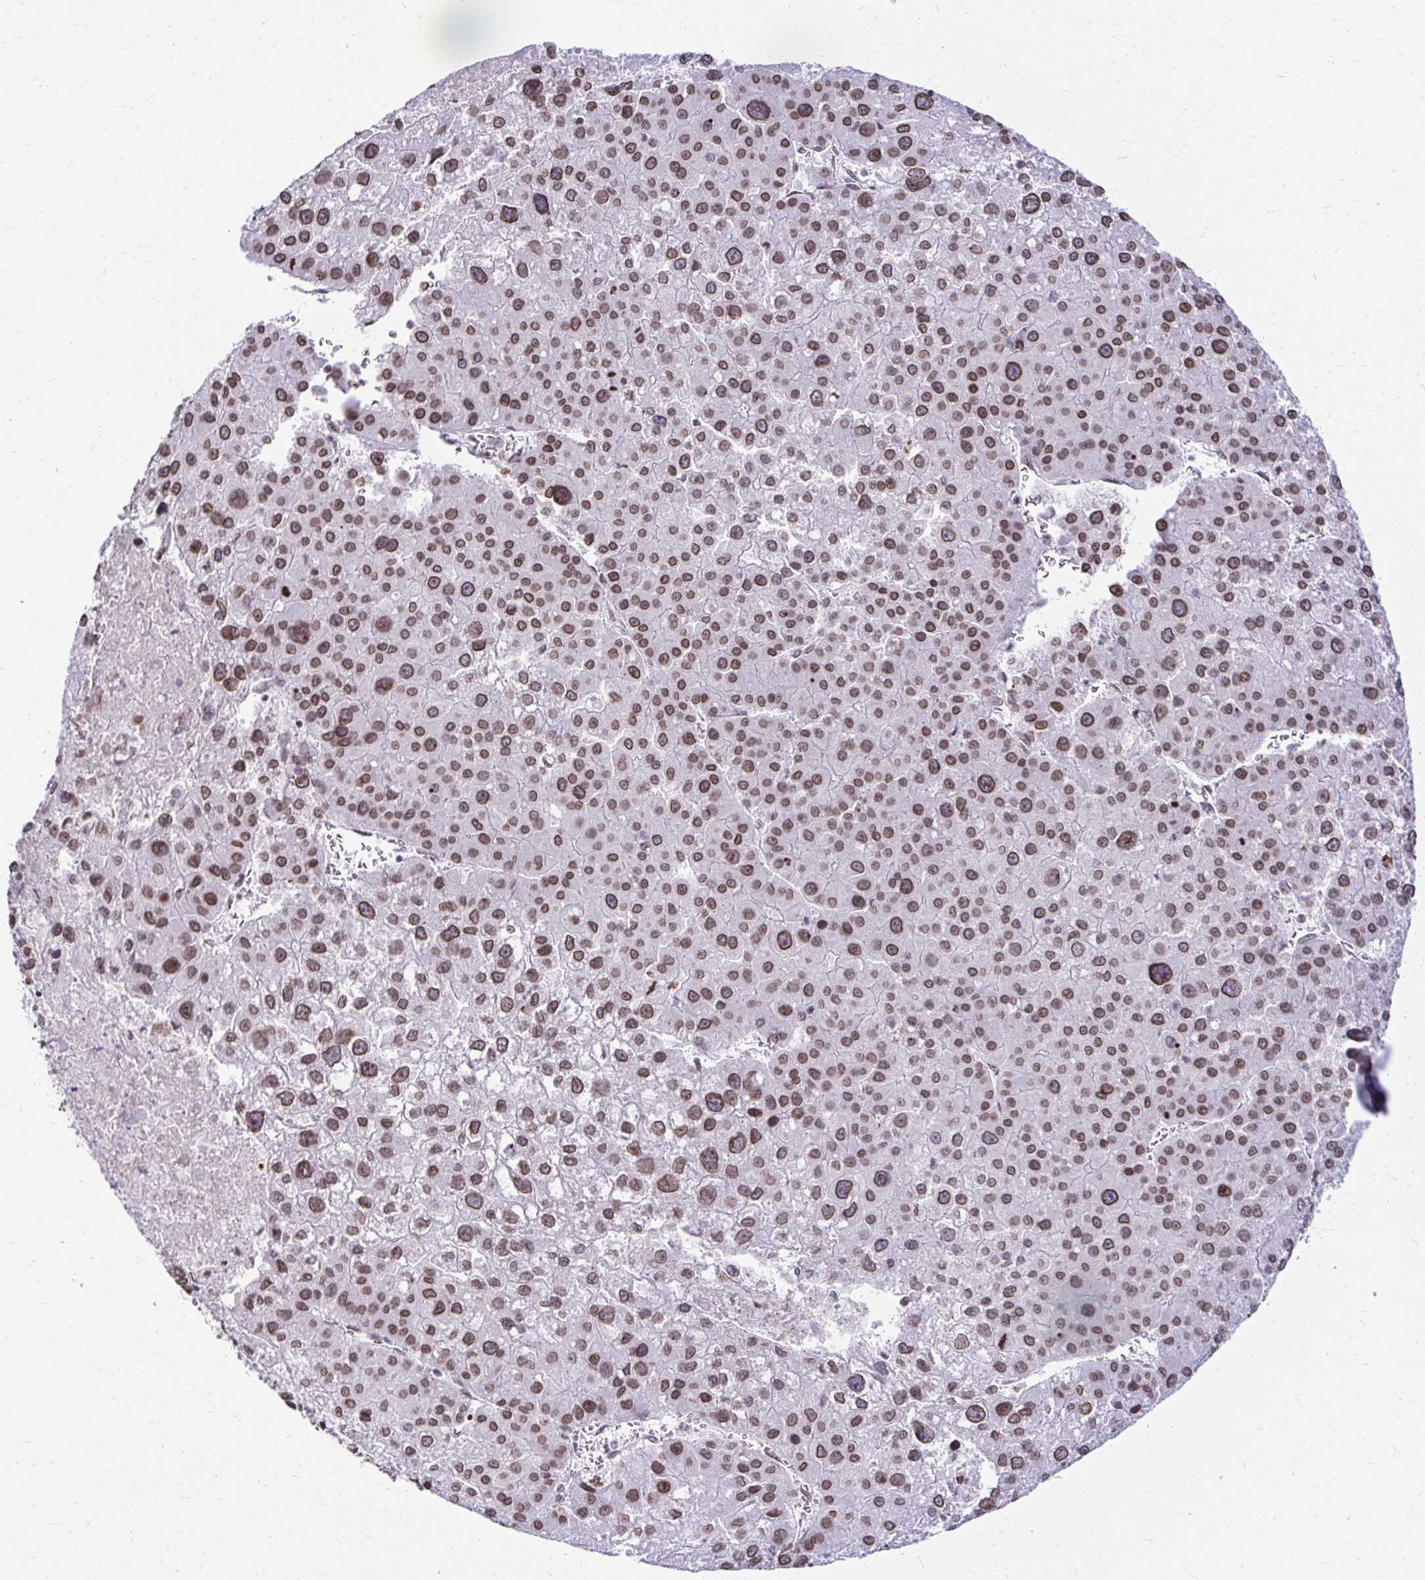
{"staining": {"intensity": "moderate", "quantity": ">75%", "location": "cytoplasmic/membranous,nuclear"}, "tissue": "liver cancer", "cell_type": "Tumor cells", "image_type": "cancer", "snomed": [{"axis": "morphology", "description": "Carcinoma, Hepatocellular, NOS"}, {"axis": "topography", "description": "Liver"}], "caption": "A micrograph showing moderate cytoplasmic/membranous and nuclear positivity in approximately >75% of tumor cells in liver hepatocellular carcinoma, as visualized by brown immunohistochemical staining.", "gene": "BANF1", "patient": {"sex": "male", "age": 73}}